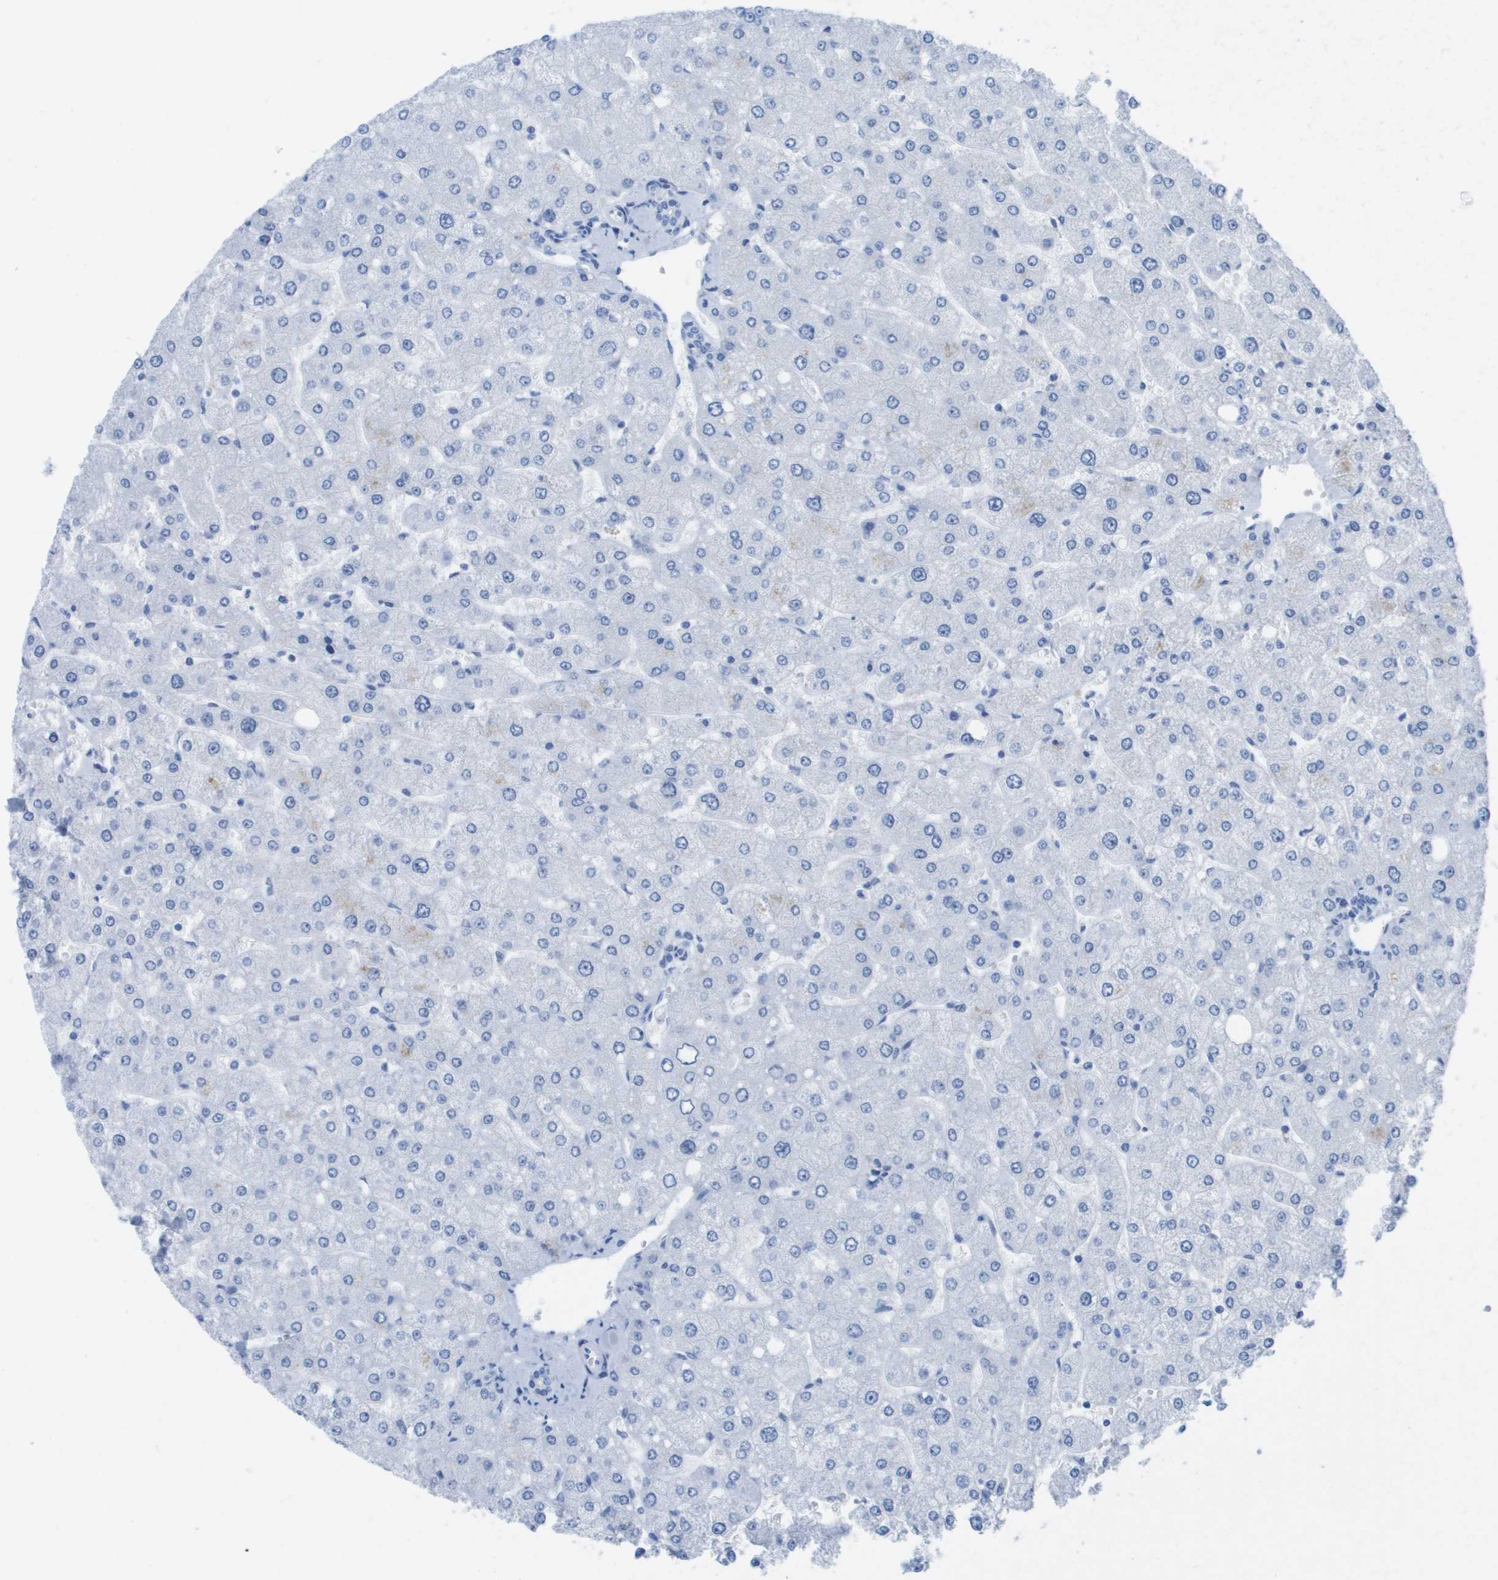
{"staining": {"intensity": "negative", "quantity": "none", "location": "none"}, "tissue": "liver", "cell_type": "Cholangiocytes", "image_type": "normal", "snomed": [{"axis": "morphology", "description": "Normal tissue, NOS"}, {"axis": "topography", "description": "Liver"}], "caption": "The micrograph exhibits no significant positivity in cholangiocytes of liver.", "gene": "KCNA3", "patient": {"sex": "male", "age": 55}}